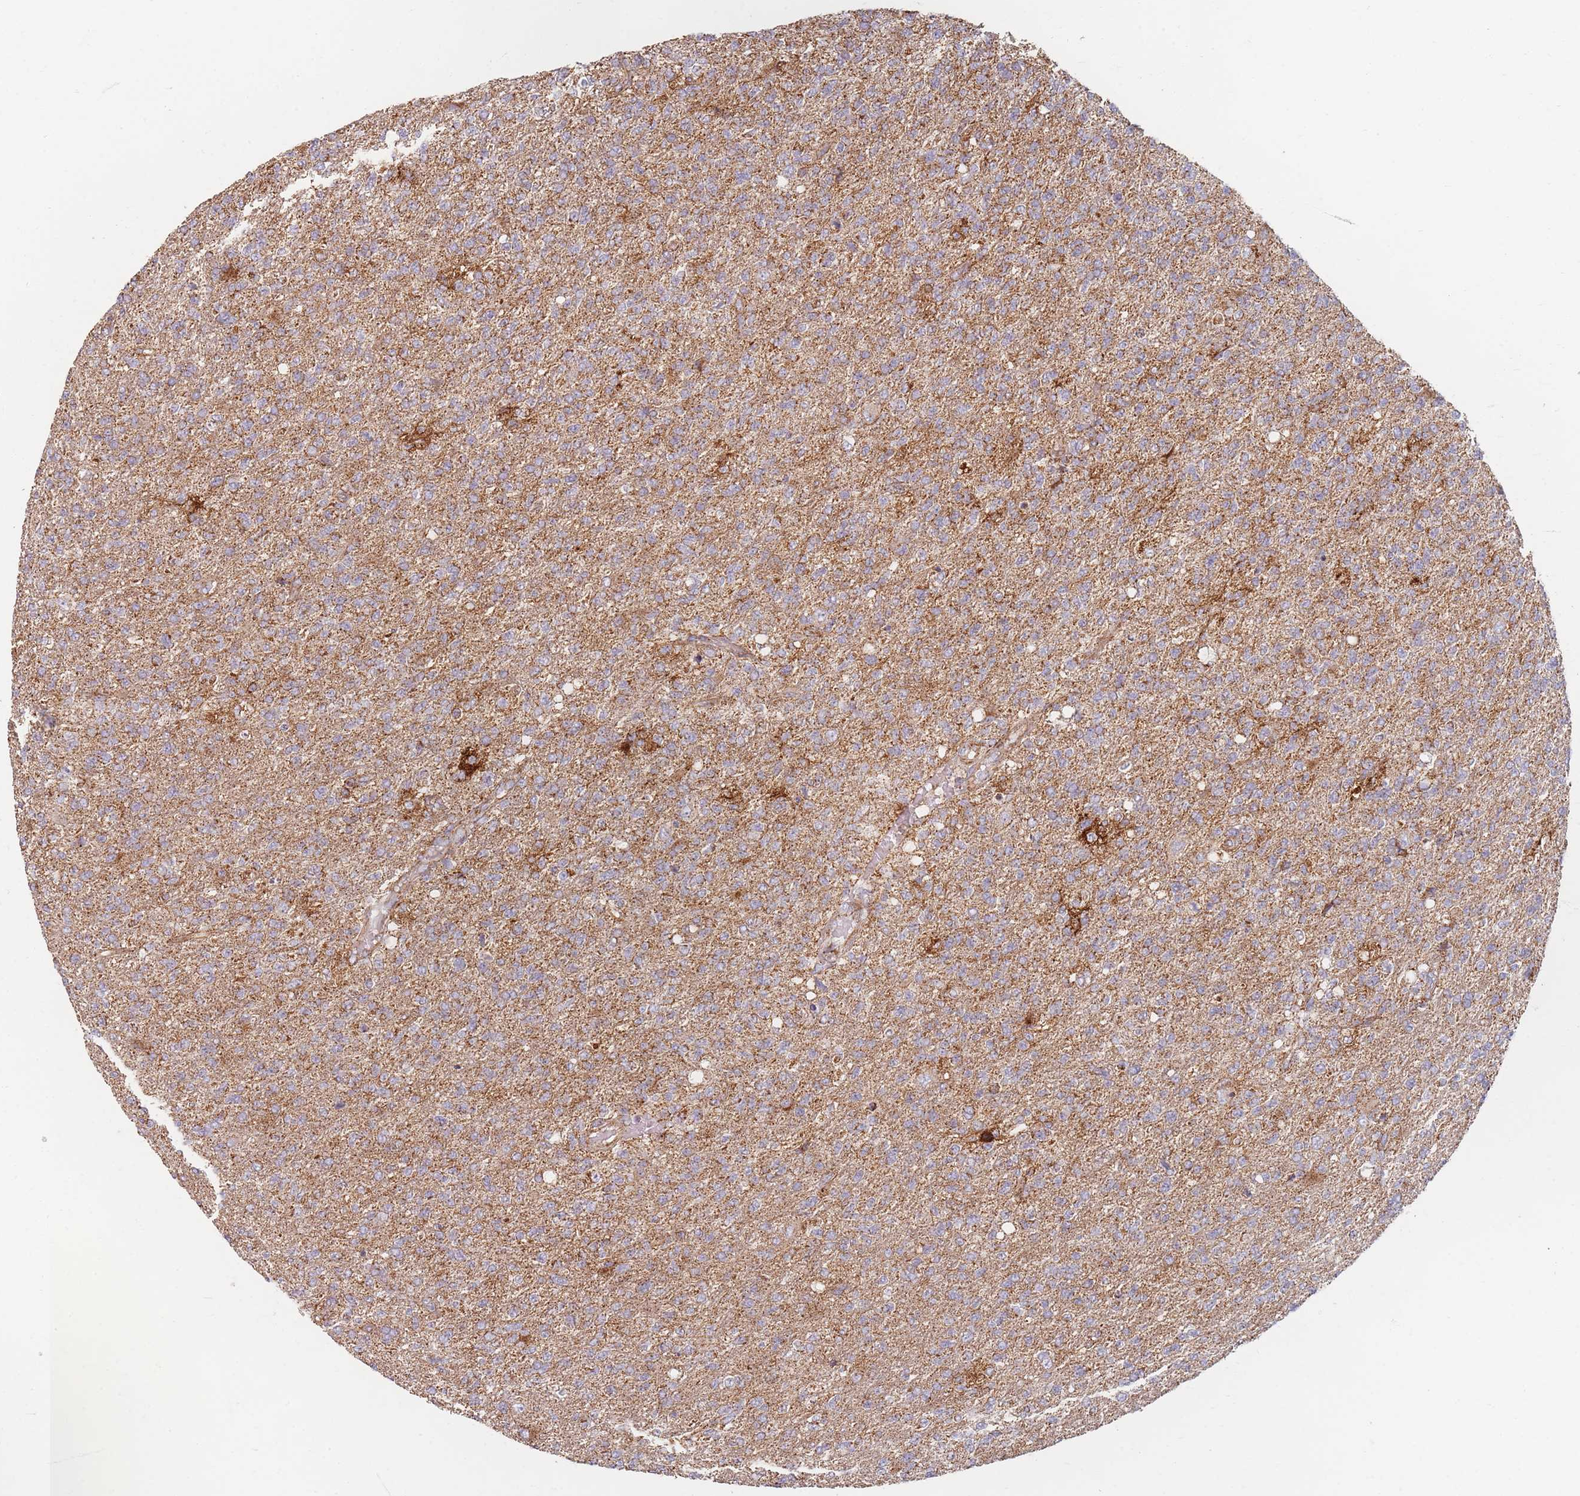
{"staining": {"intensity": "moderate", "quantity": "25%-75%", "location": "cytoplasmic/membranous"}, "tissue": "glioma", "cell_type": "Tumor cells", "image_type": "cancer", "snomed": [{"axis": "morphology", "description": "Glioma, malignant, High grade"}, {"axis": "topography", "description": "Brain"}], "caption": "Glioma tissue shows moderate cytoplasmic/membranous positivity in about 25%-75% of tumor cells, visualized by immunohistochemistry.", "gene": "ESRP2", "patient": {"sex": "male", "age": 56}}